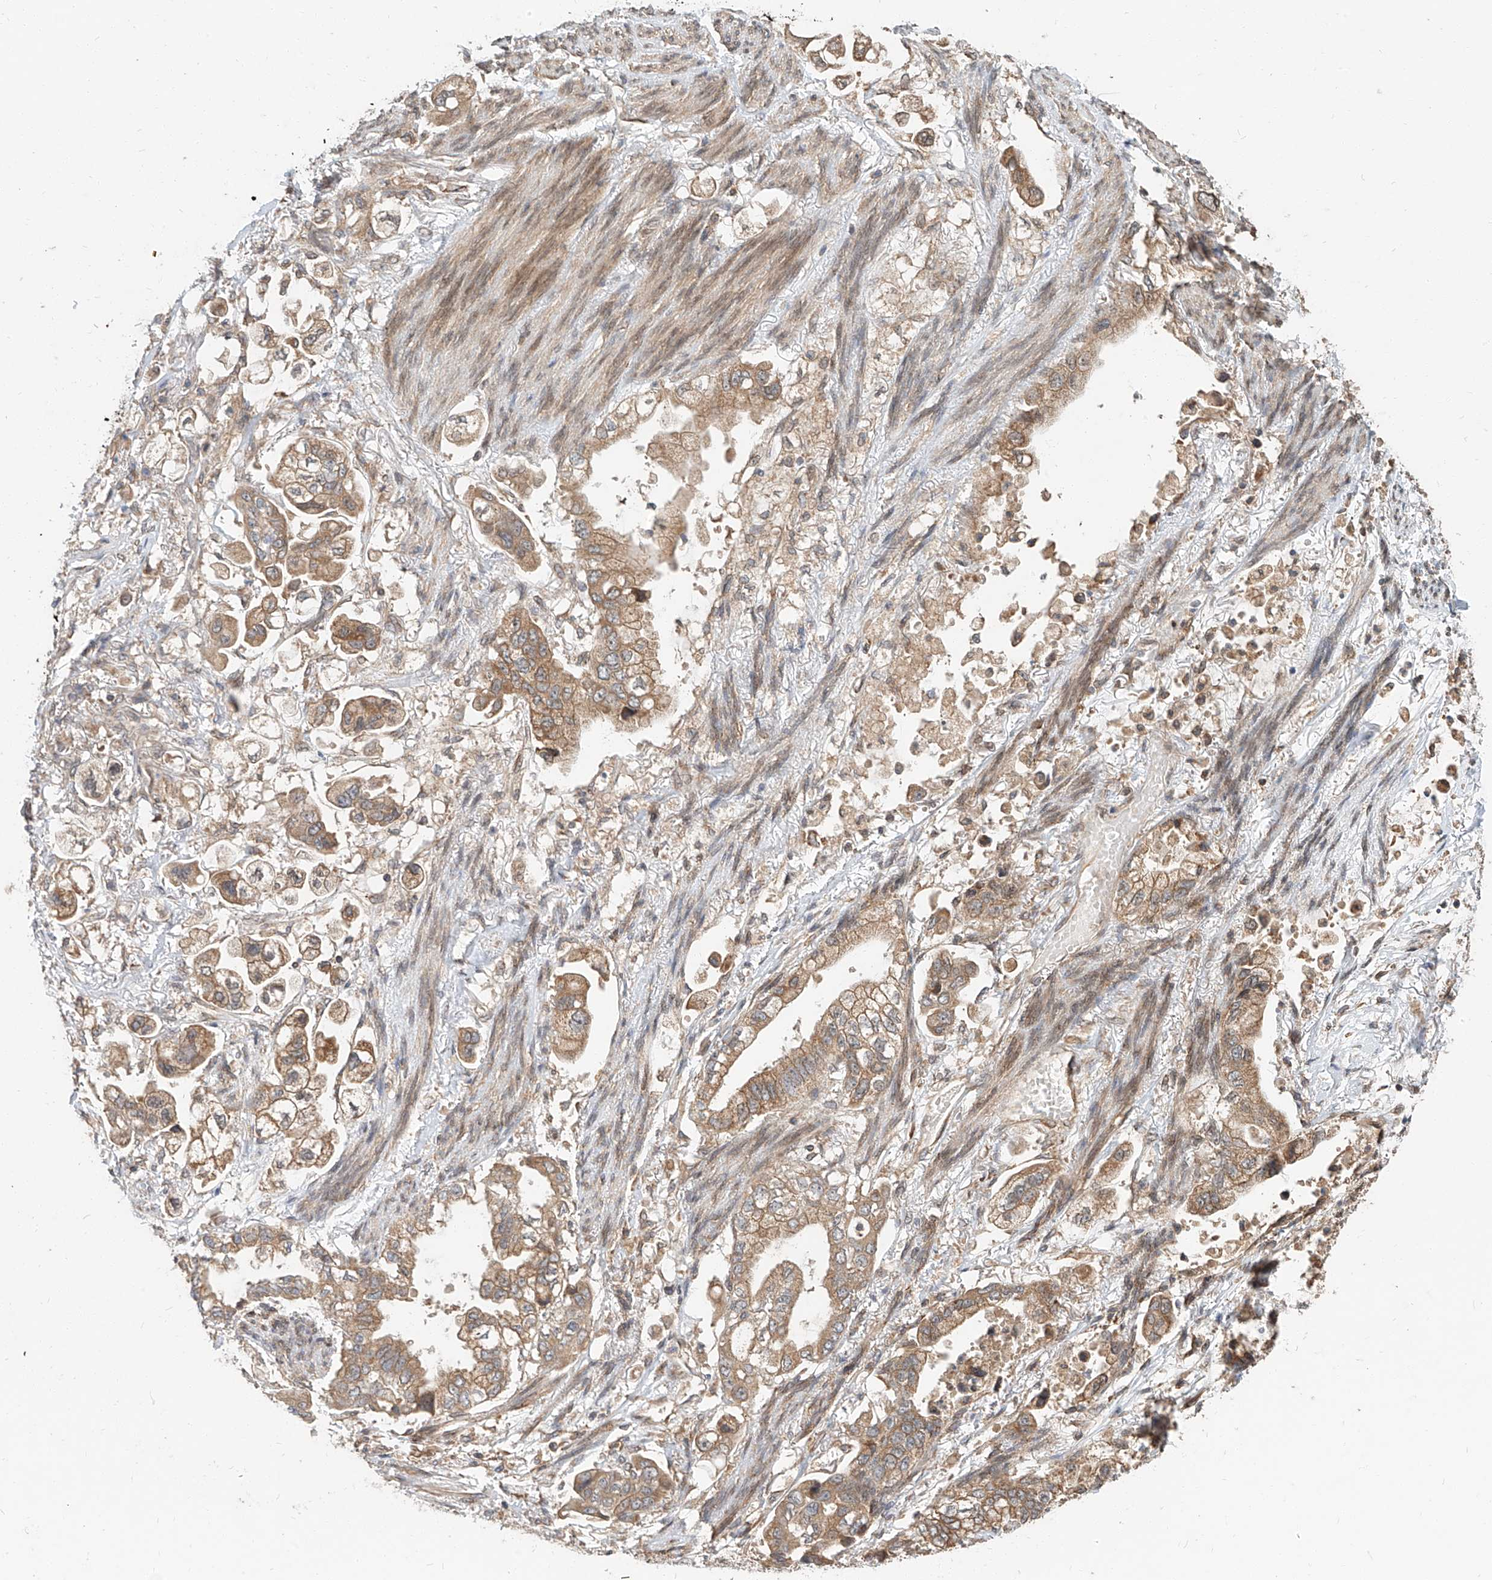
{"staining": {"intensity": "moderate", "quantity": ">75%", "location": "cytoplasmic/membranous"}, "tissue": "stomach cancer", "cell_type": "Tumor cells", "image_type": "cancer", "snomed": [{"axis": "morphology", "description": "Adenocarcinoma, NOS"}, {"axis": "topography", "description": "Stomach"}], "caption": "Immunohistochemical staining of human adenocarcinoma (stomach) reveals medium levels of moderate cytoplasmic/membranous staining in approximately >75% of tumor cells.", "gene": "STX19", "patient": {"sex": "male", "age": 62}}